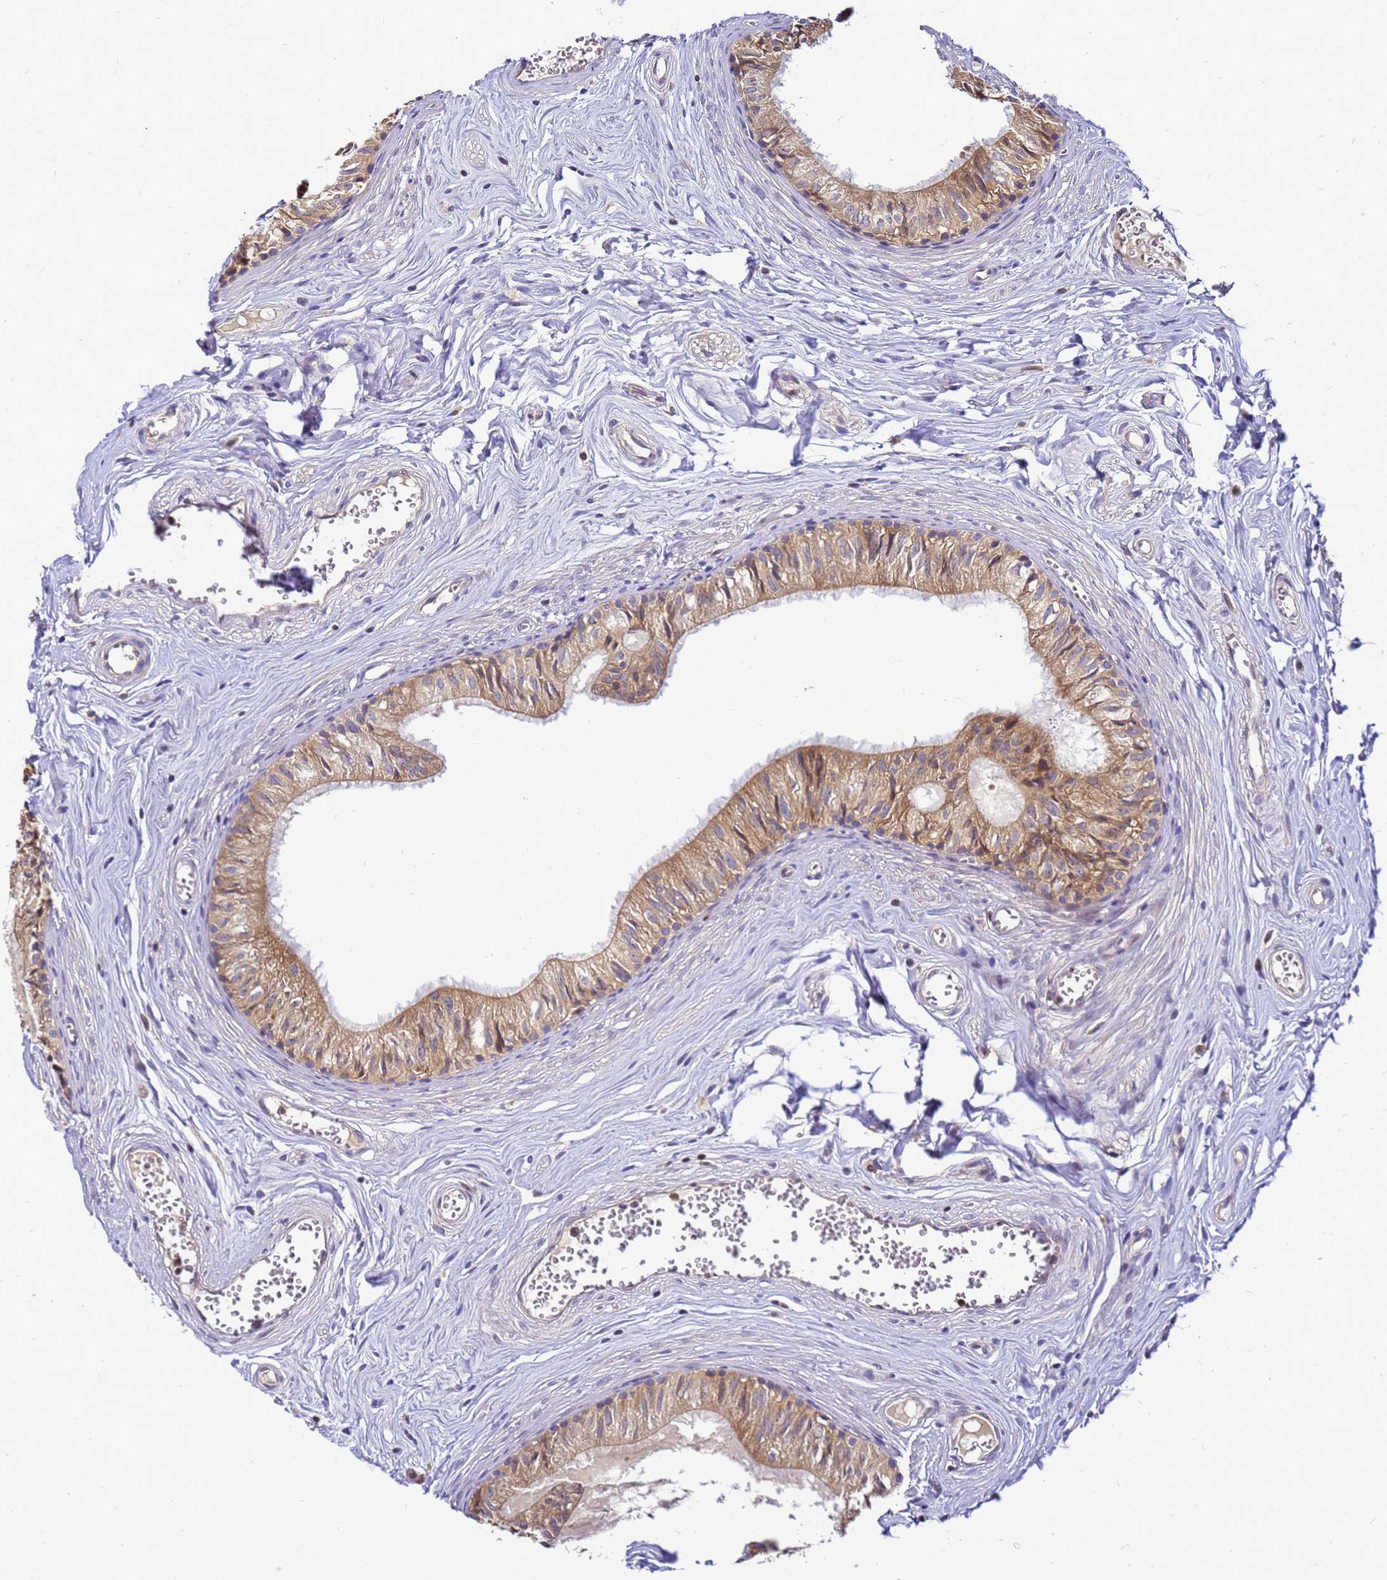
{"staining": {"intensity": "moderate", "quantity": ">75%", "location": "cytoplasmic/membranous"}, "tissue": "epididymis", "cell_type": "Glandular cells", "image_type": "normal", "snomed": [{"axis": "morphology", "description": "Normal tissue, NOS"}, {"axis": "topography", "description": "Epididymis"}], "caption": "A micrograph of epididymis stained for a protein displays moderate cytoplasmic/membranous brown staining in glandular cells.", "gene": "ADPGK", "patient": {"sex": "male", "age": 36}}